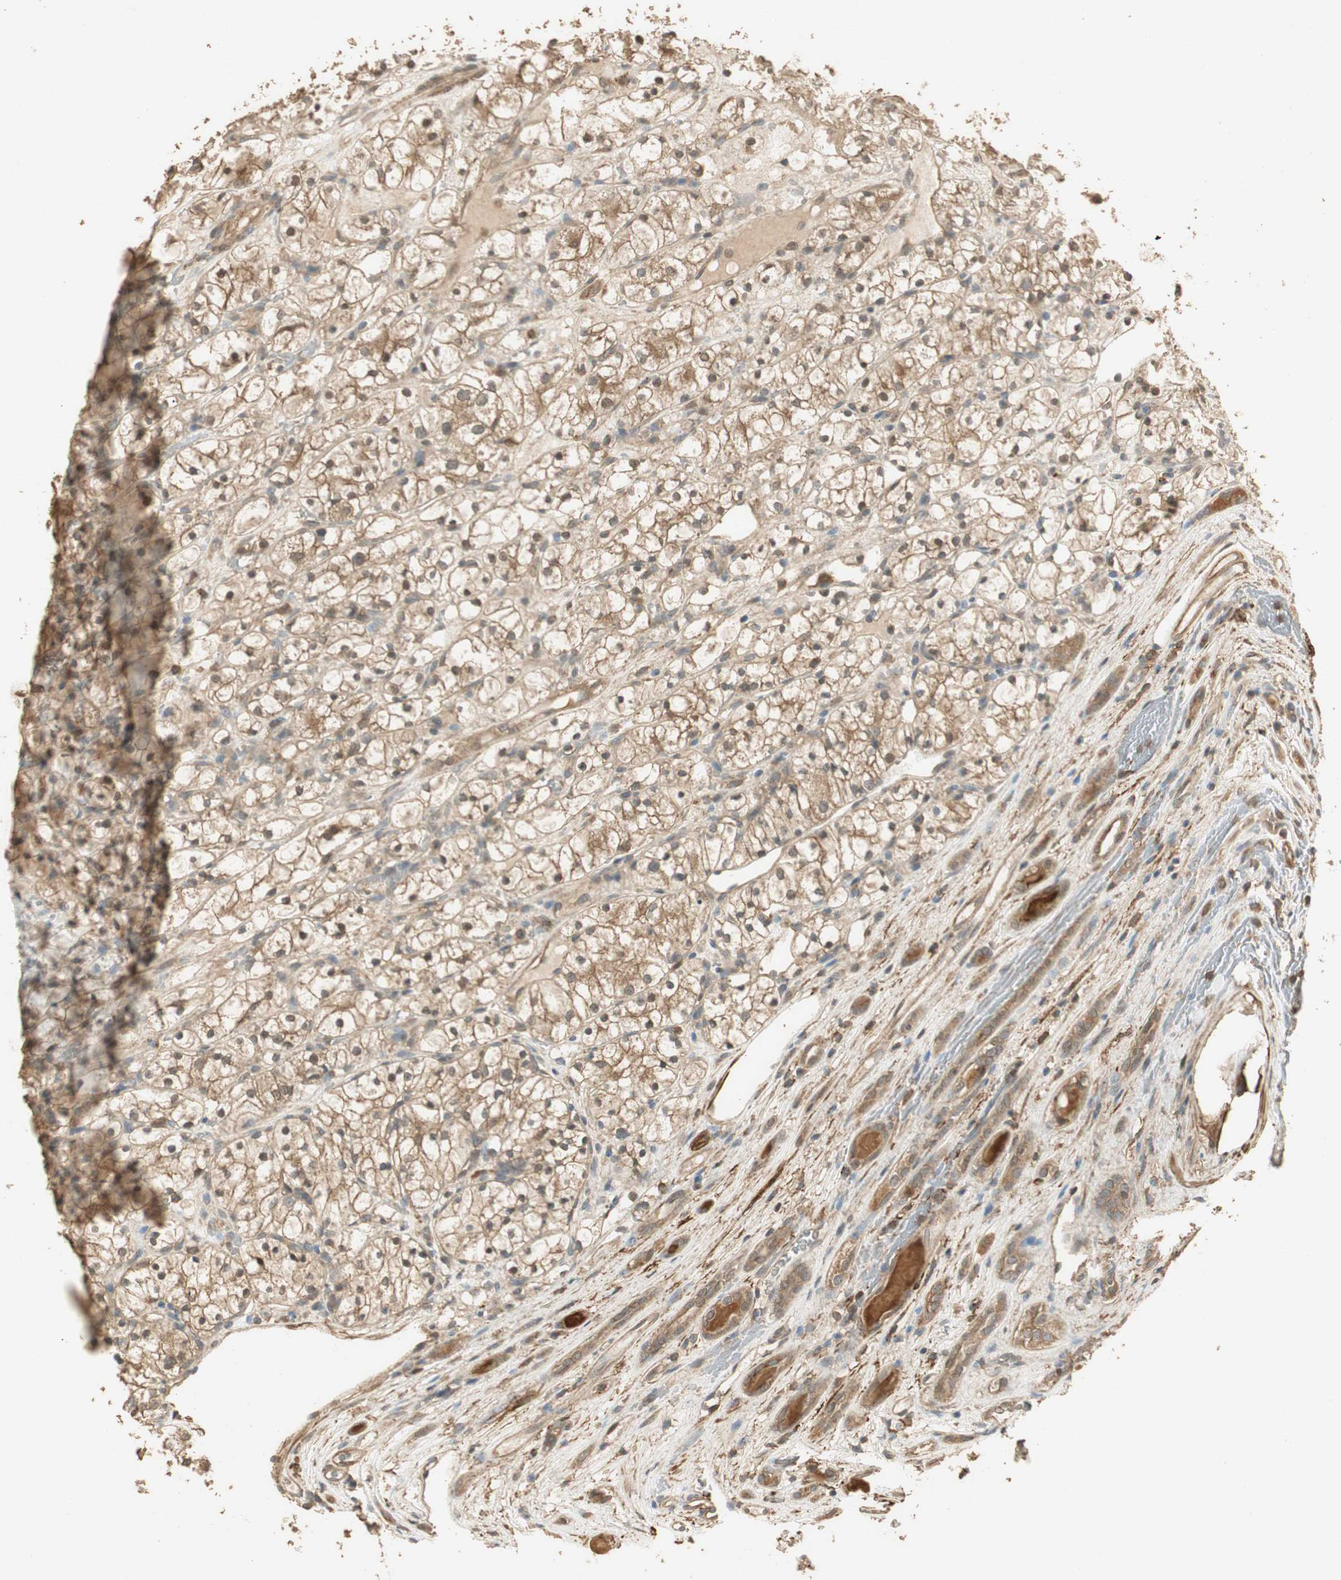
{"staining": {"intensity": "moderate", "quantity": "25%-75%", "location": "cytoplasmic/membranous"}, "tissue": "renal cancer", "cell_type": "Tumor cells", "image_type": "cancer", "snomed": [{"axis": "morphology", "description": "Adenocarcinoma, NOS"}, {"axis": "topography", "description": "Kidney"}], "caption": "Immunohistochemical staining of renal cancer (adenocarcinoma) exhibits medium levels of moderate cytoplasmic/membranous positivity in about 25%-75% of tumor cells.", "gene": "USP2", "patient": {"sex": "female", "age": 60}}